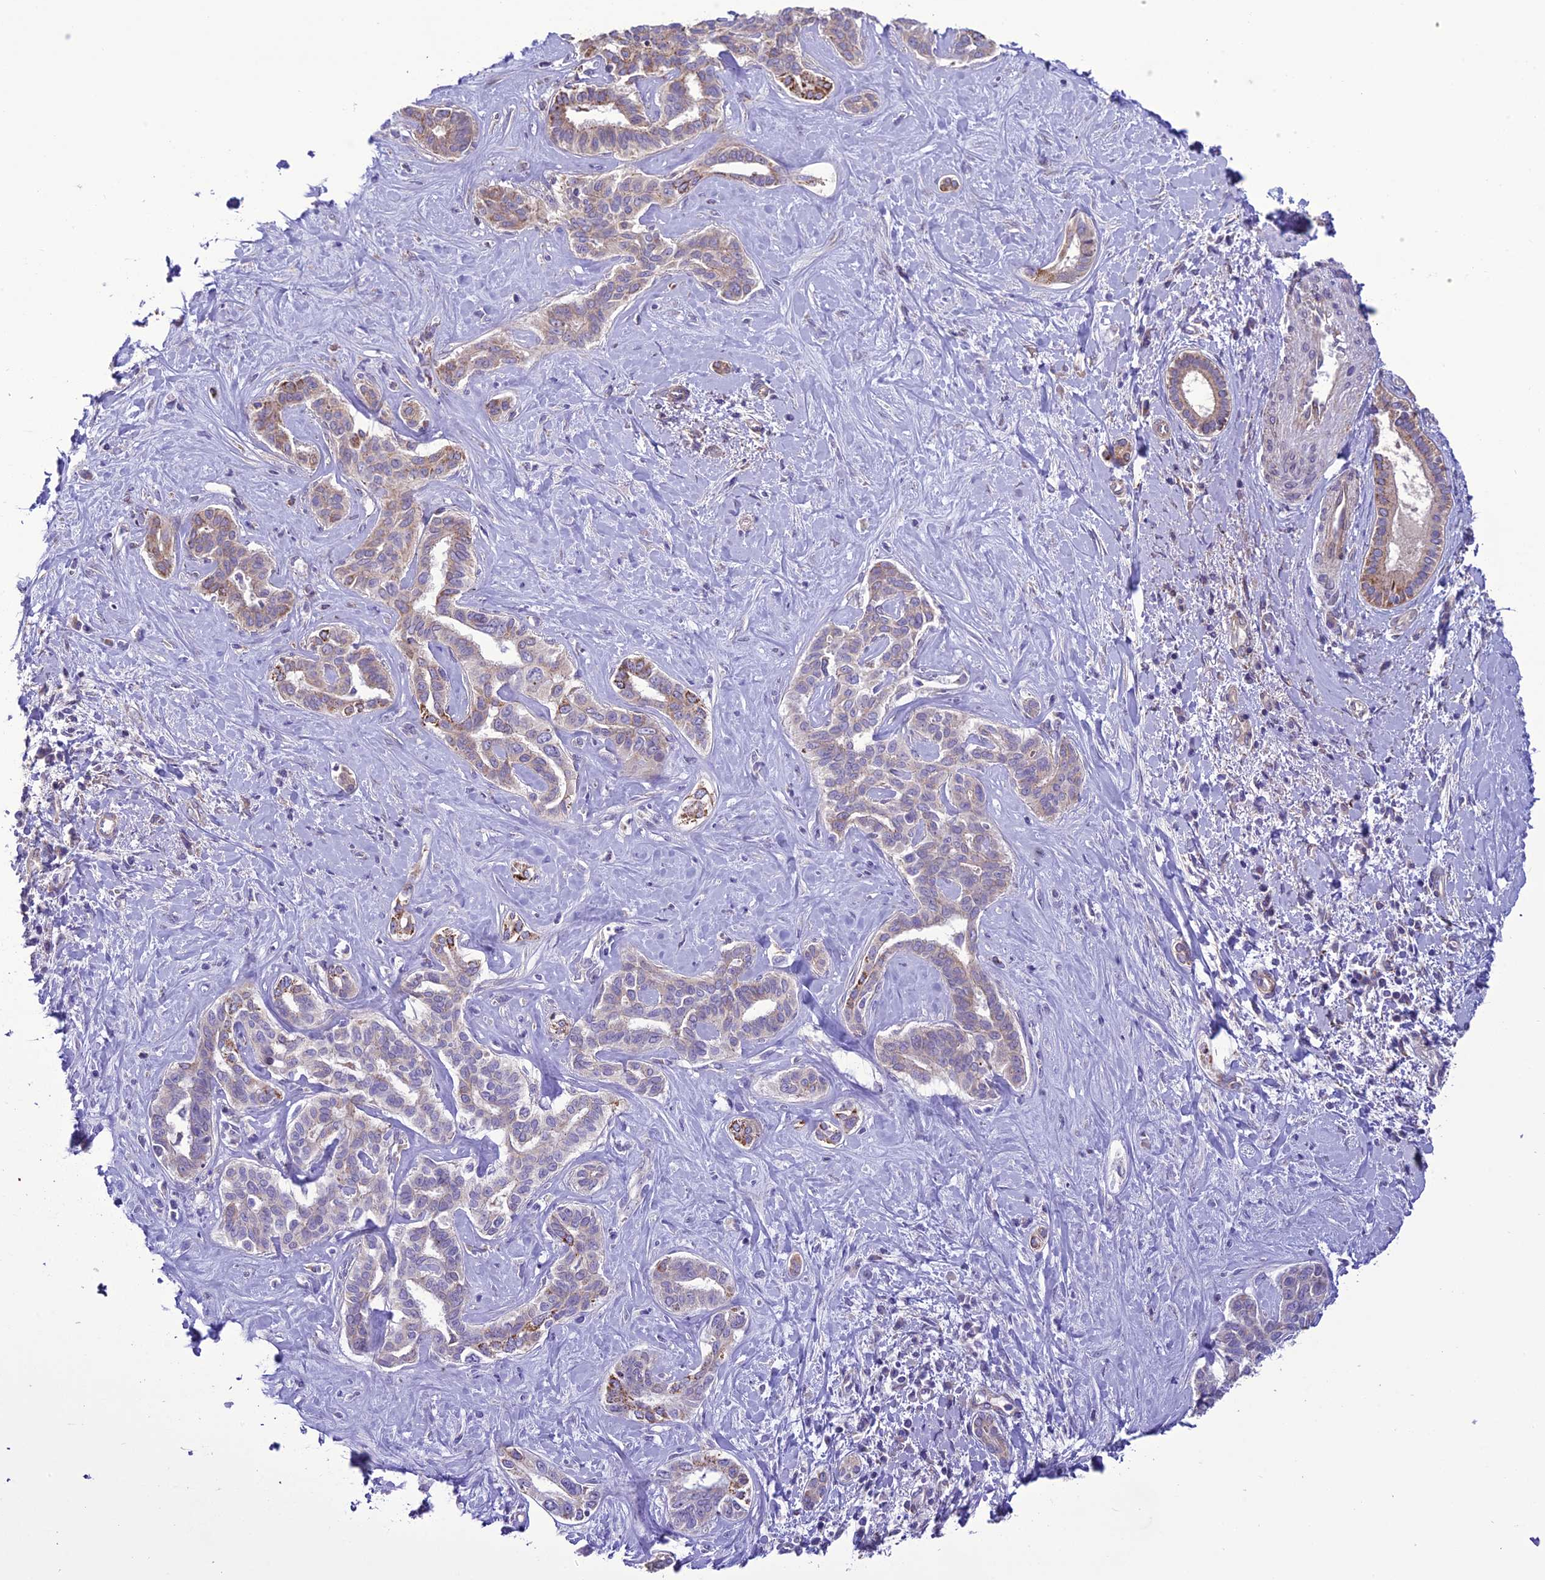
{"staining": {"intensity": "moderate", "quantity": "25%-75%", "location": "cytoplasmic/membranous"}, "tissue": "liver cancer", "cell_type": "Tumor cells", "image_type": "cancer", "snomed": [{"axis": "morphology", "description": "Cholangiocarcinoma"}, {"axis": "topography", "description": "Liver"}], "caption": "Cholangiocarcinoma (liver) was stained to show a protein in brown. There is medium levels of moderate cytoplasmic/membranous positivity in approximately 25%-75% of tumor cells. Nuclei are stained in blue.", "gene": "TBC1D24", "patient": {"sex": "female", "age": 77}}